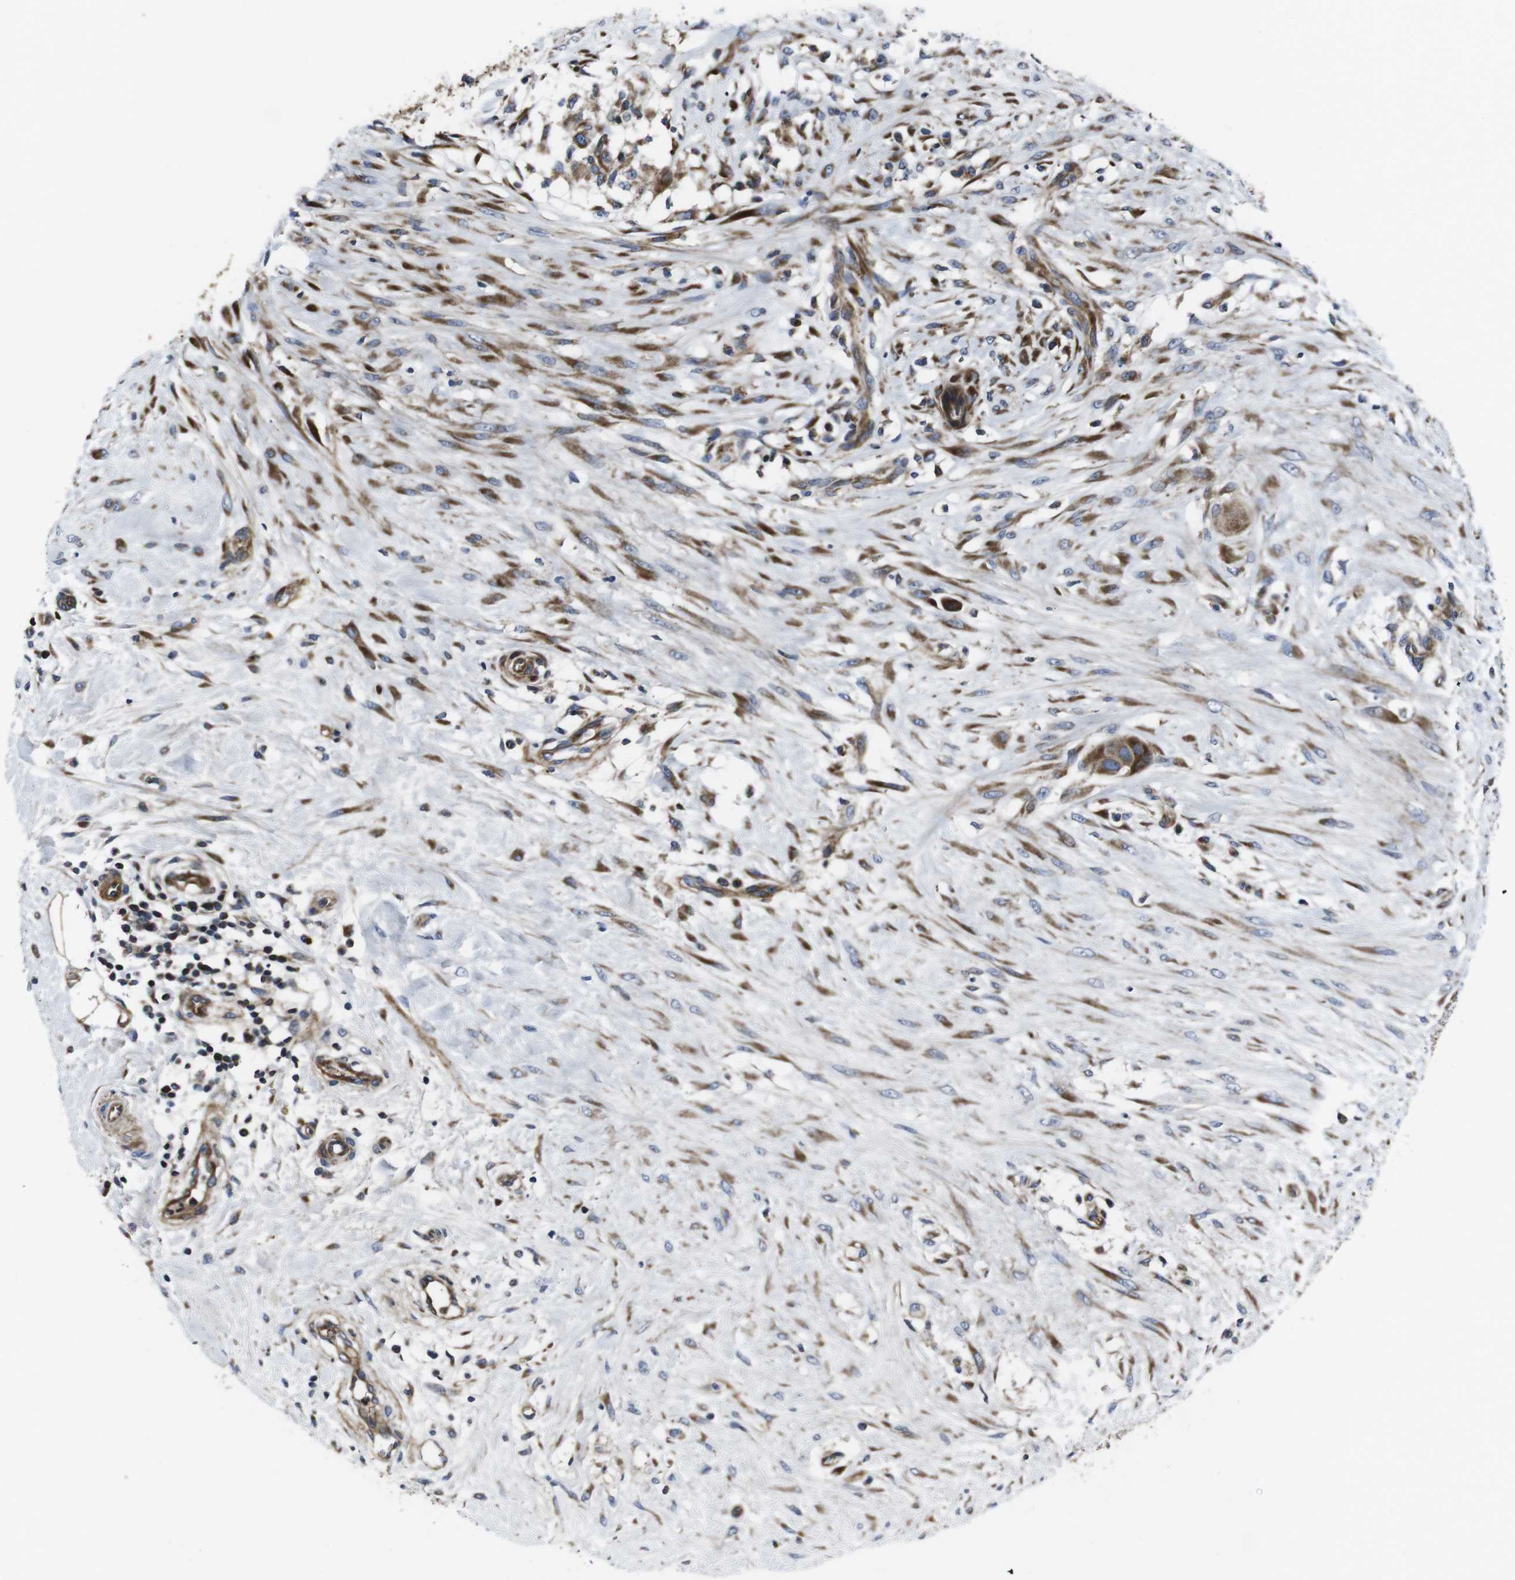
{"staining": {"intensity": "moderate", "quantity": ">75%", "location": "cytoplasmic/membranous"}, "tissue": "breast cancer", "cell_type": "Tumor cells", "image_type": "cancer", "snomed": [{"axis": "morphology", "description": "Duct carcinoma"}, {"axis": "topography", "description": "Breast"}], "caption": "Protein analysis of breast infiltrating ductal carcinoma tissue demonstrates moderate cytoplasmic/membranous staining in about >75% of tumor cells. (DAB (3,3'-diaminobenzidine) IHC with brightfield microscopy, high magnification).", "gene": "SMYD3", "patient": {"sex": "female", "age": 40}}